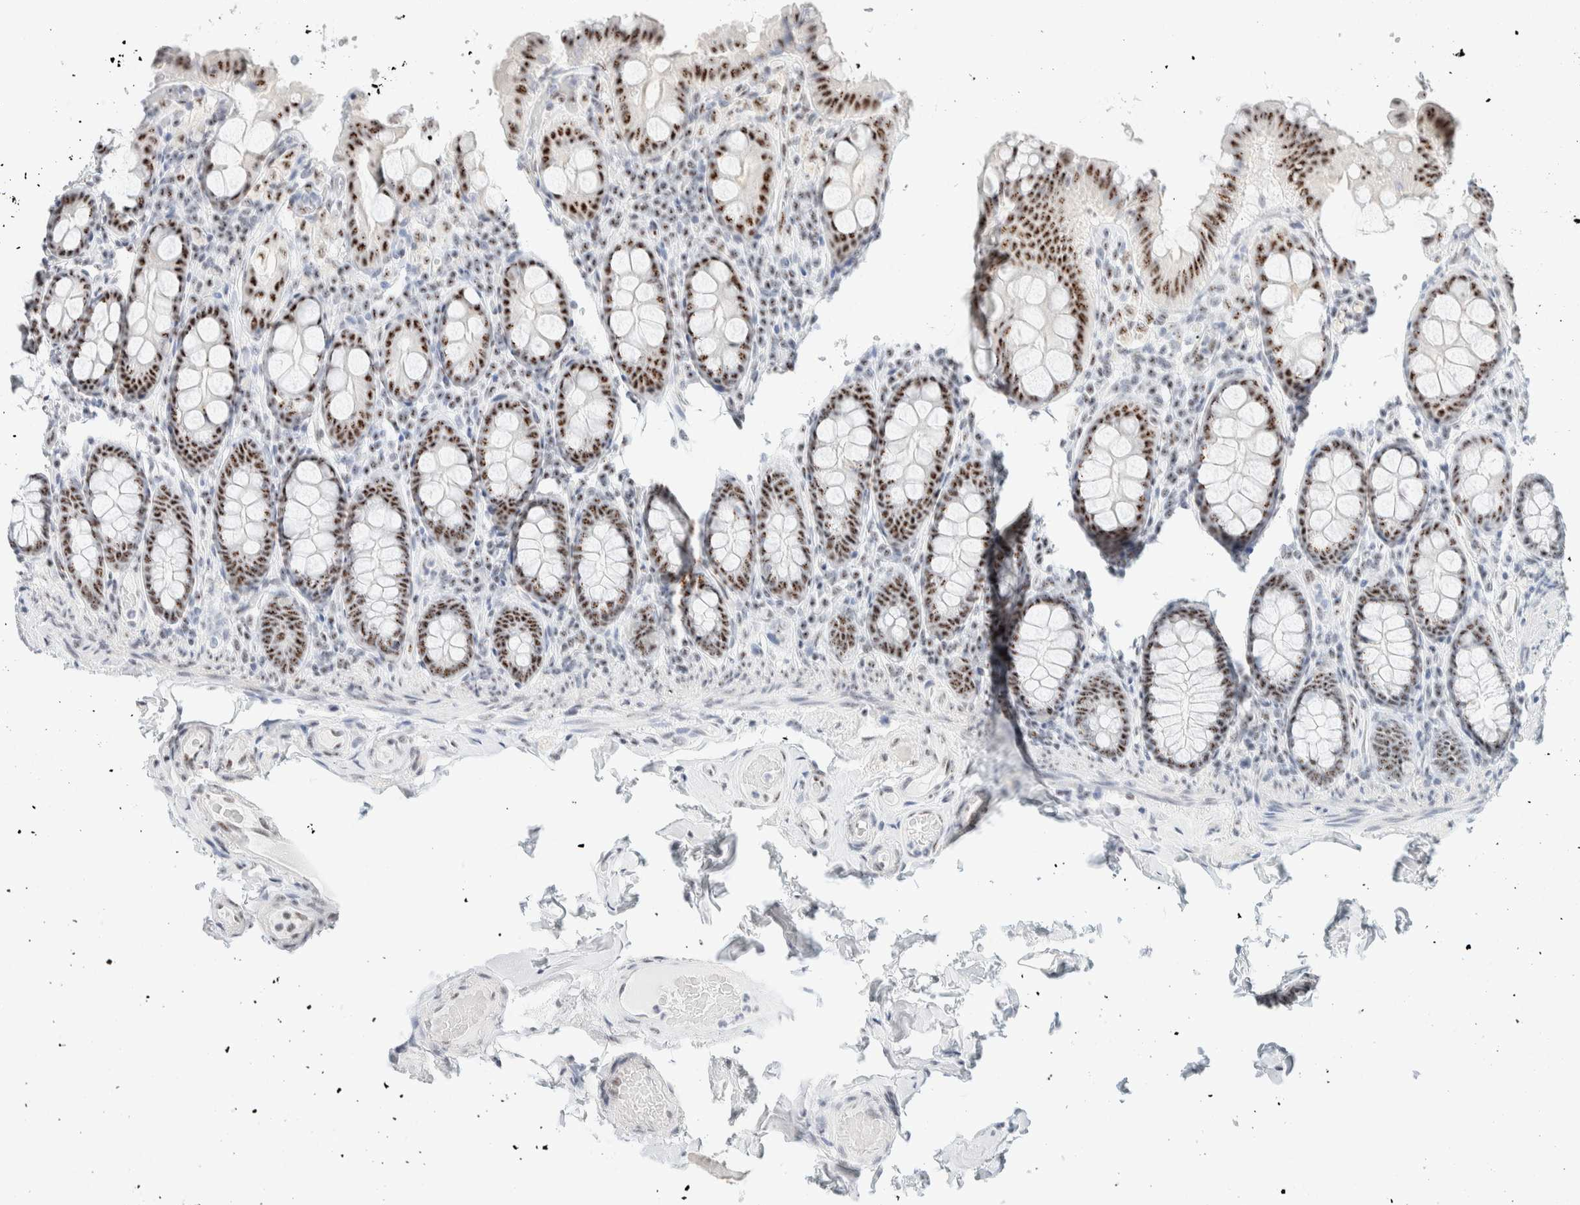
{"staining": {"intensity": "moderate", "quantity": ">75%", "location": "nuclear"}, "tissue": "colon", "cell_type": "Endothelial cells", "image_type": "normal", "snomed": [{"axis": "morphology", "description": "Normal tissue, NOS"}, {"axis": "topography", "description": "Colon"}, {"axis": "topography", "description": "Peripheral nerve tissue"}], "caption": "Protein expression analysis of unremarkable human colon reveals moderate nuclear staining in about >75% of endothelial cells.", "gene": "SON", "patient": {"sex": "female", "age": 61}}